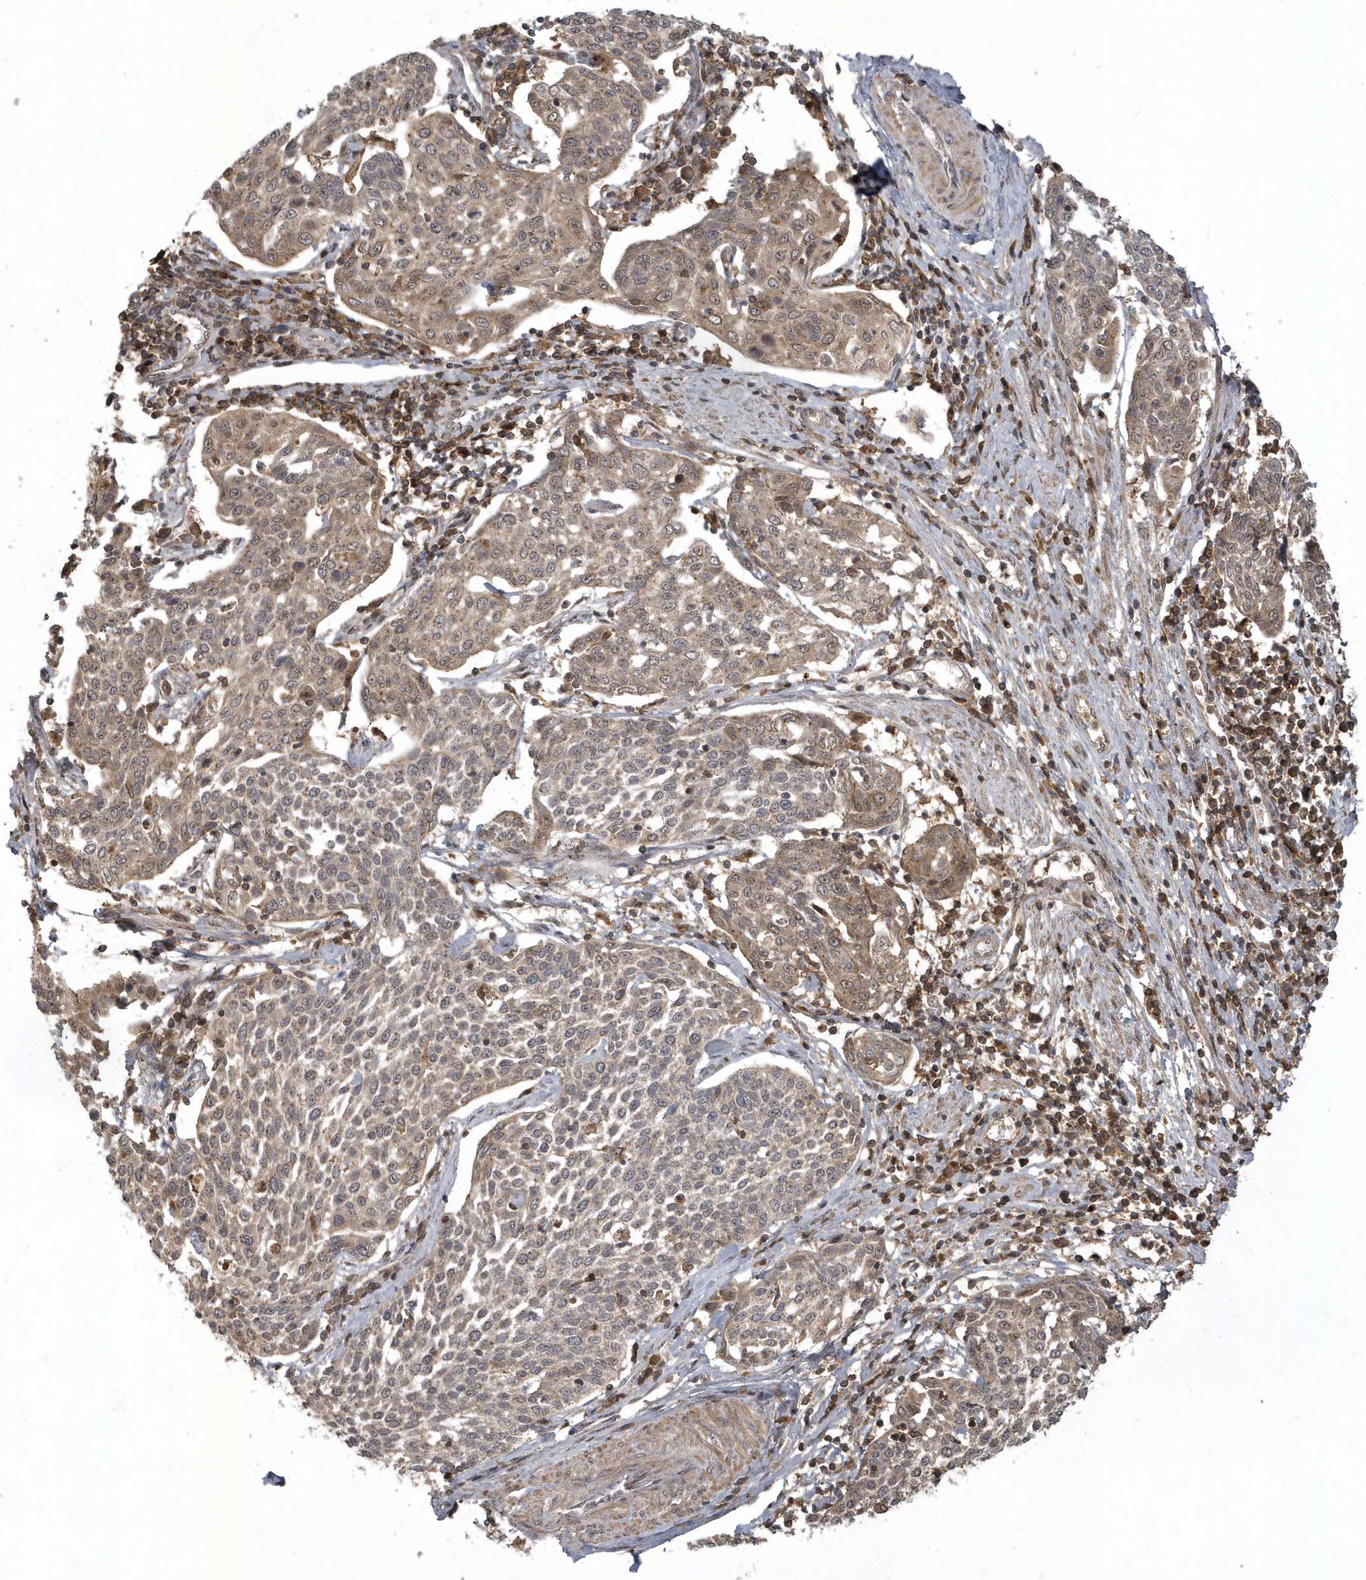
{"staining": {"intensity": "weak", "quantity": "25%-75%", "location": "cytoplasmic/membranous,nuclear"}, "tissue": "cervical cancer", "cell_type": "Tumor cells", "image_type": "cancer", "snomed": [{"axis": "morphology", "description": "Squamous cell carcinoma, NOS"}, {"axis": "topography", "description": "Cervix"}], "caption": "Human squamous cell carcinoma (cervical) stained for a protein (brown) shows weak cytoplasmic/membranous and nuclear positive positivity in approximately 25%-75% of tumor cells.", "gene": "LACC1", "patient": {"sex": "female", "age": 34}}